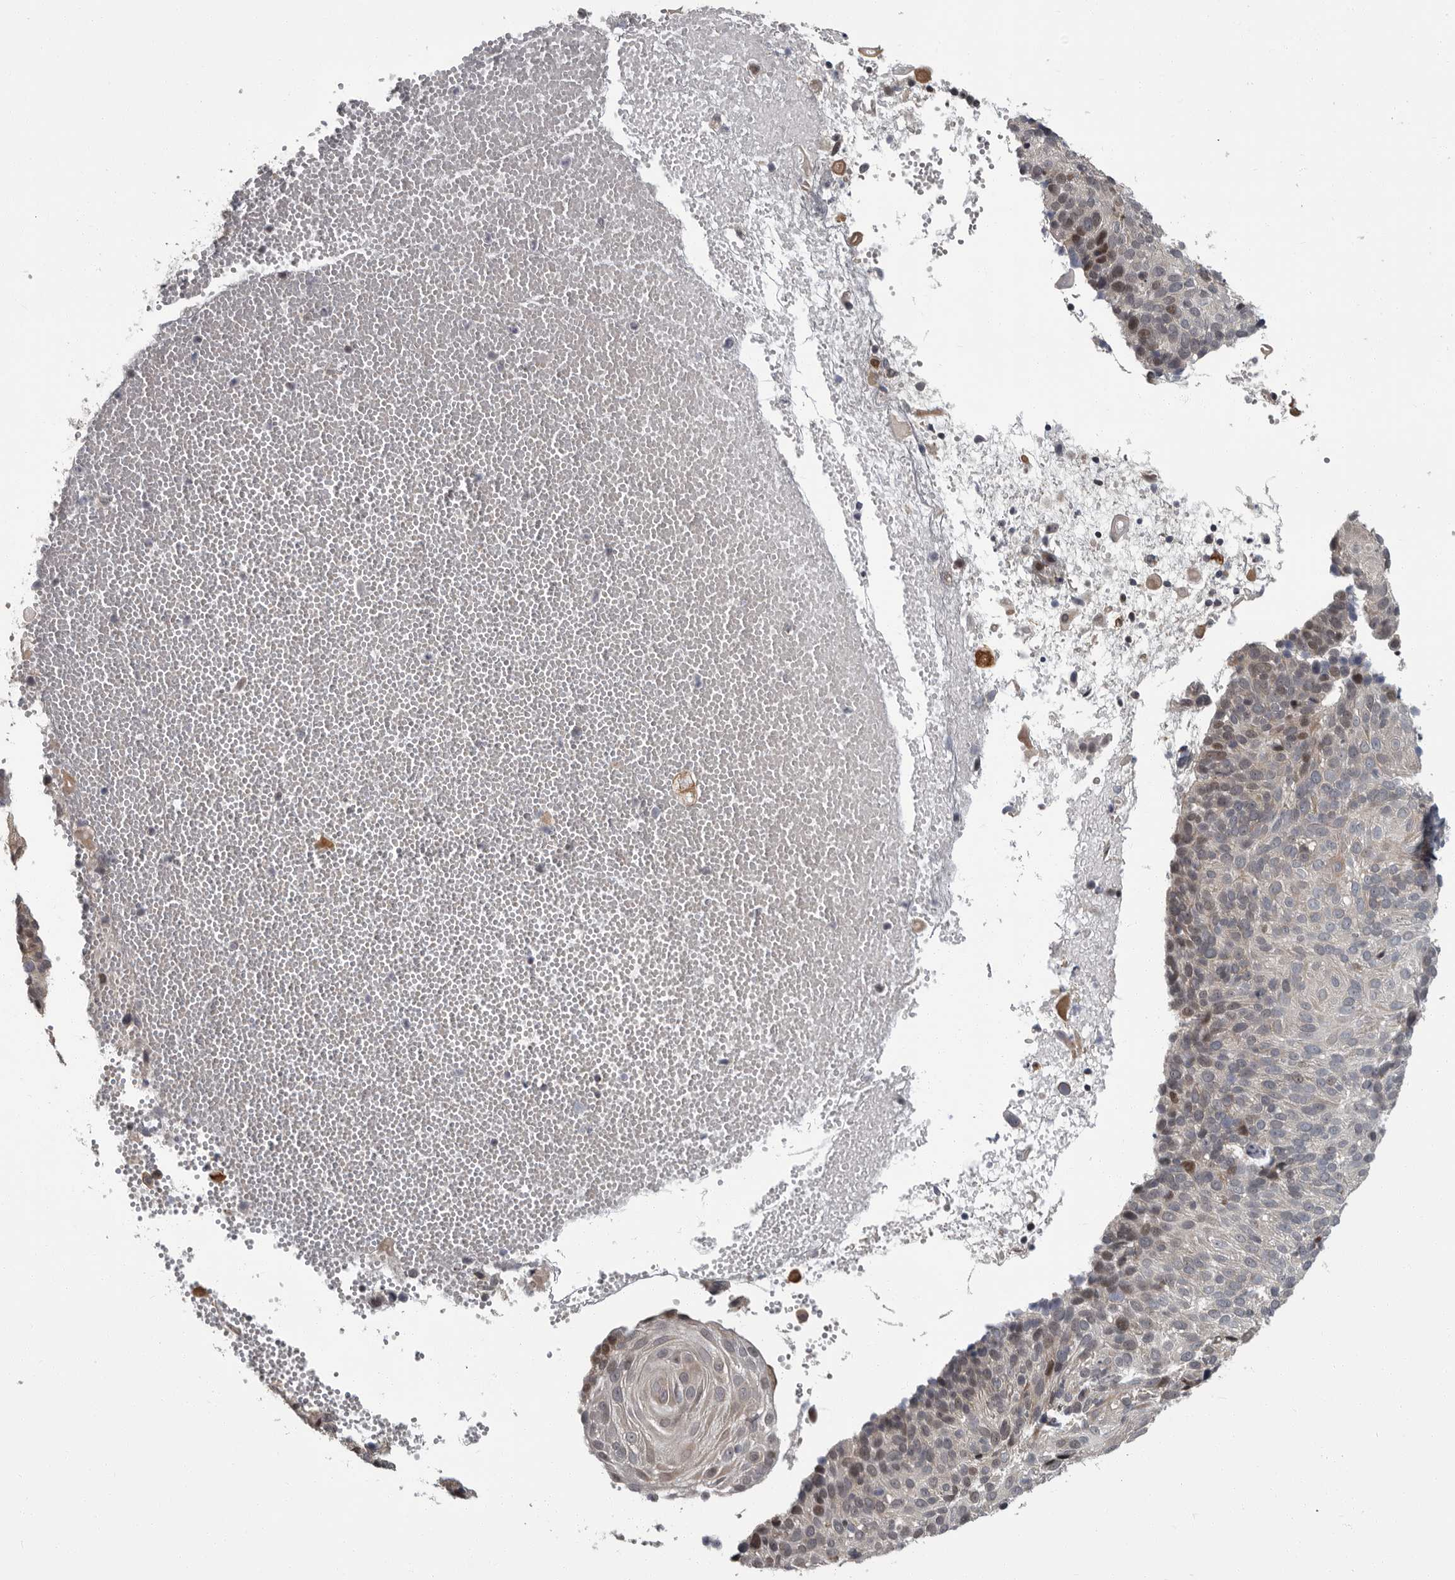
{"staining": {"intensity": "negative", "quantity": "none", "location": "none"}, "tissue": "cervical cancer", "cell_type": "Tumor cells", "image_type": "cancer", "snomed": [{"axis": "morphology", "description": "Squamous cell carcinoma, NOS"}, {"axis": "topography", "description": "Cervix"}], "caption": "This photomicrograph is of cervical squamous cell carcinoma stained with immunohistochemistry to label a protein in brown with the nuclei are counter-stained blue. There is no staining in tumor cells.", "gene": "PDE7A", "patient": {"sex": "female", "age": 74}}